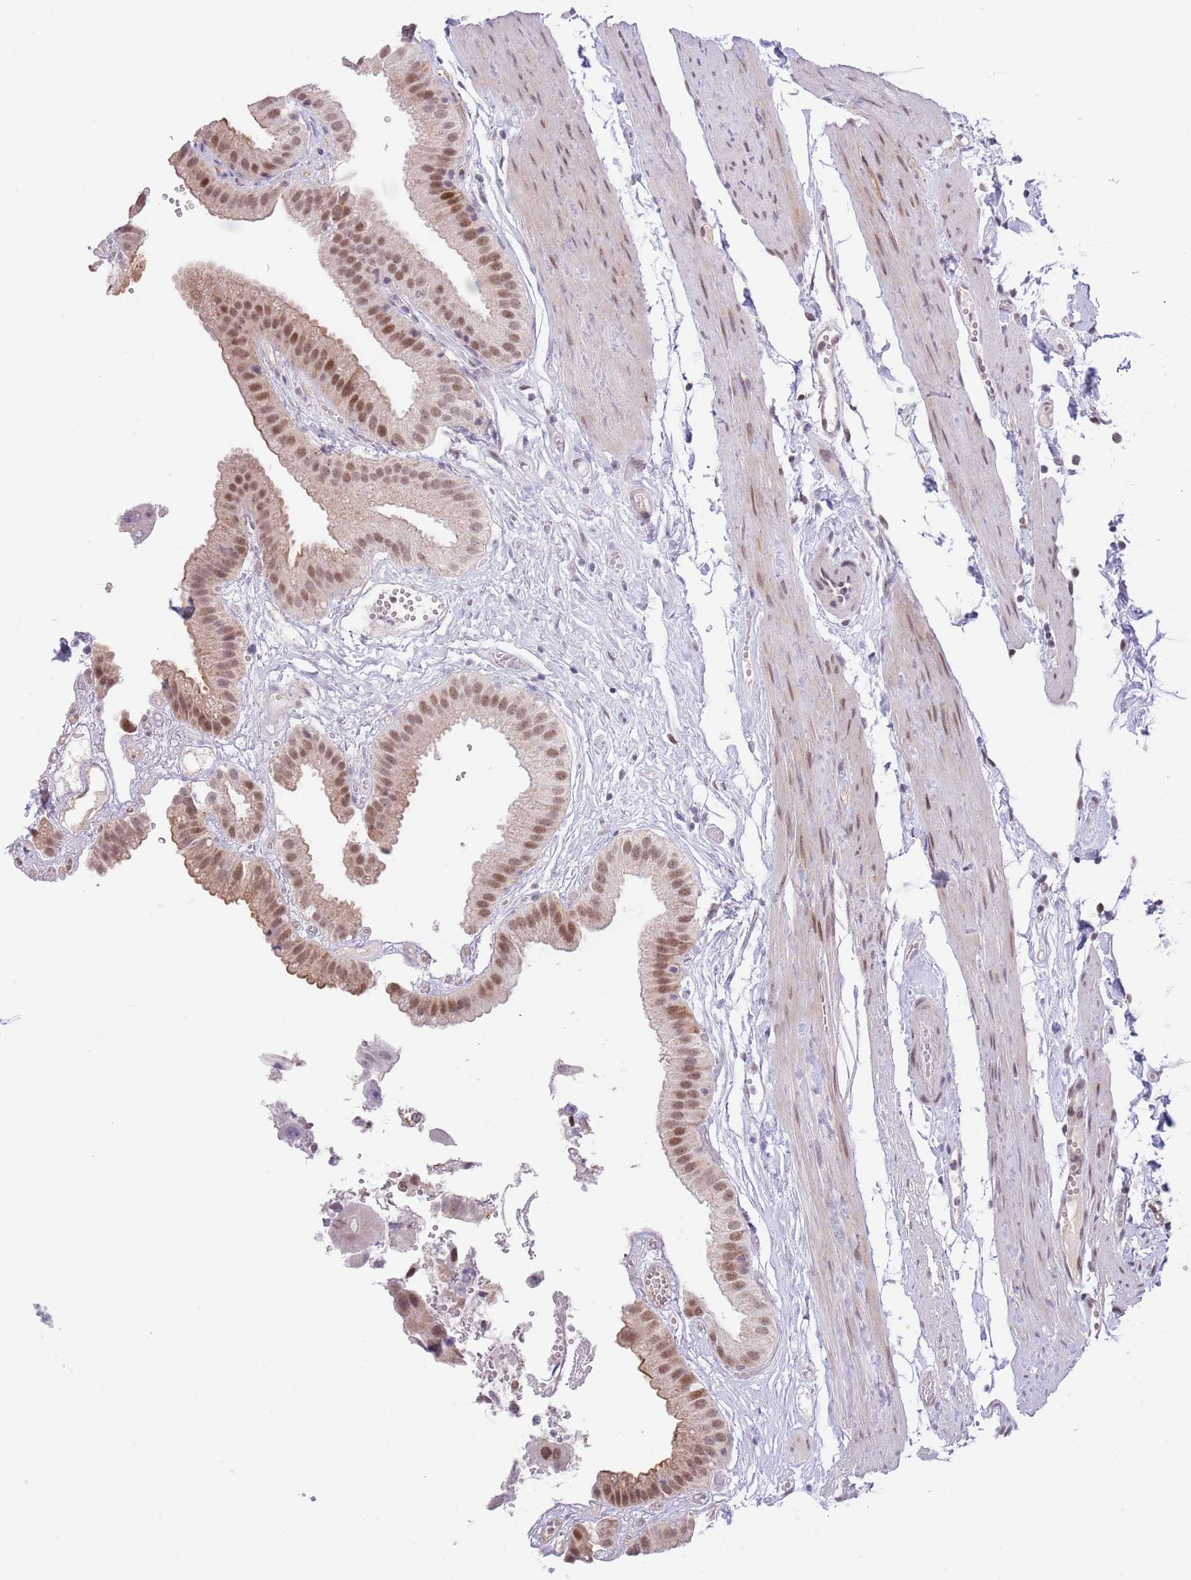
{"staining": {"intensity": "moderate", "quantity": "25%-75%", "location": "cytoplasmic/membranous,nuclear"}, "tissue": "gallbladder", "cell_type": "Glandular cells", "image_type": "normal", "snomed": [{"axis": "morphology", "description": "Normal tissue, NOS"}, {"axis": "topography", "description": "Gallbladder"}], "caption": "This image displays IHC staining of normal gallbladder, with medium moderate cytoplasmic/membranous,nuclear expression in about 25%-75% of glandular cells.", "gene": "RFX1", "patient": {"sex": "female", "age": 61}}